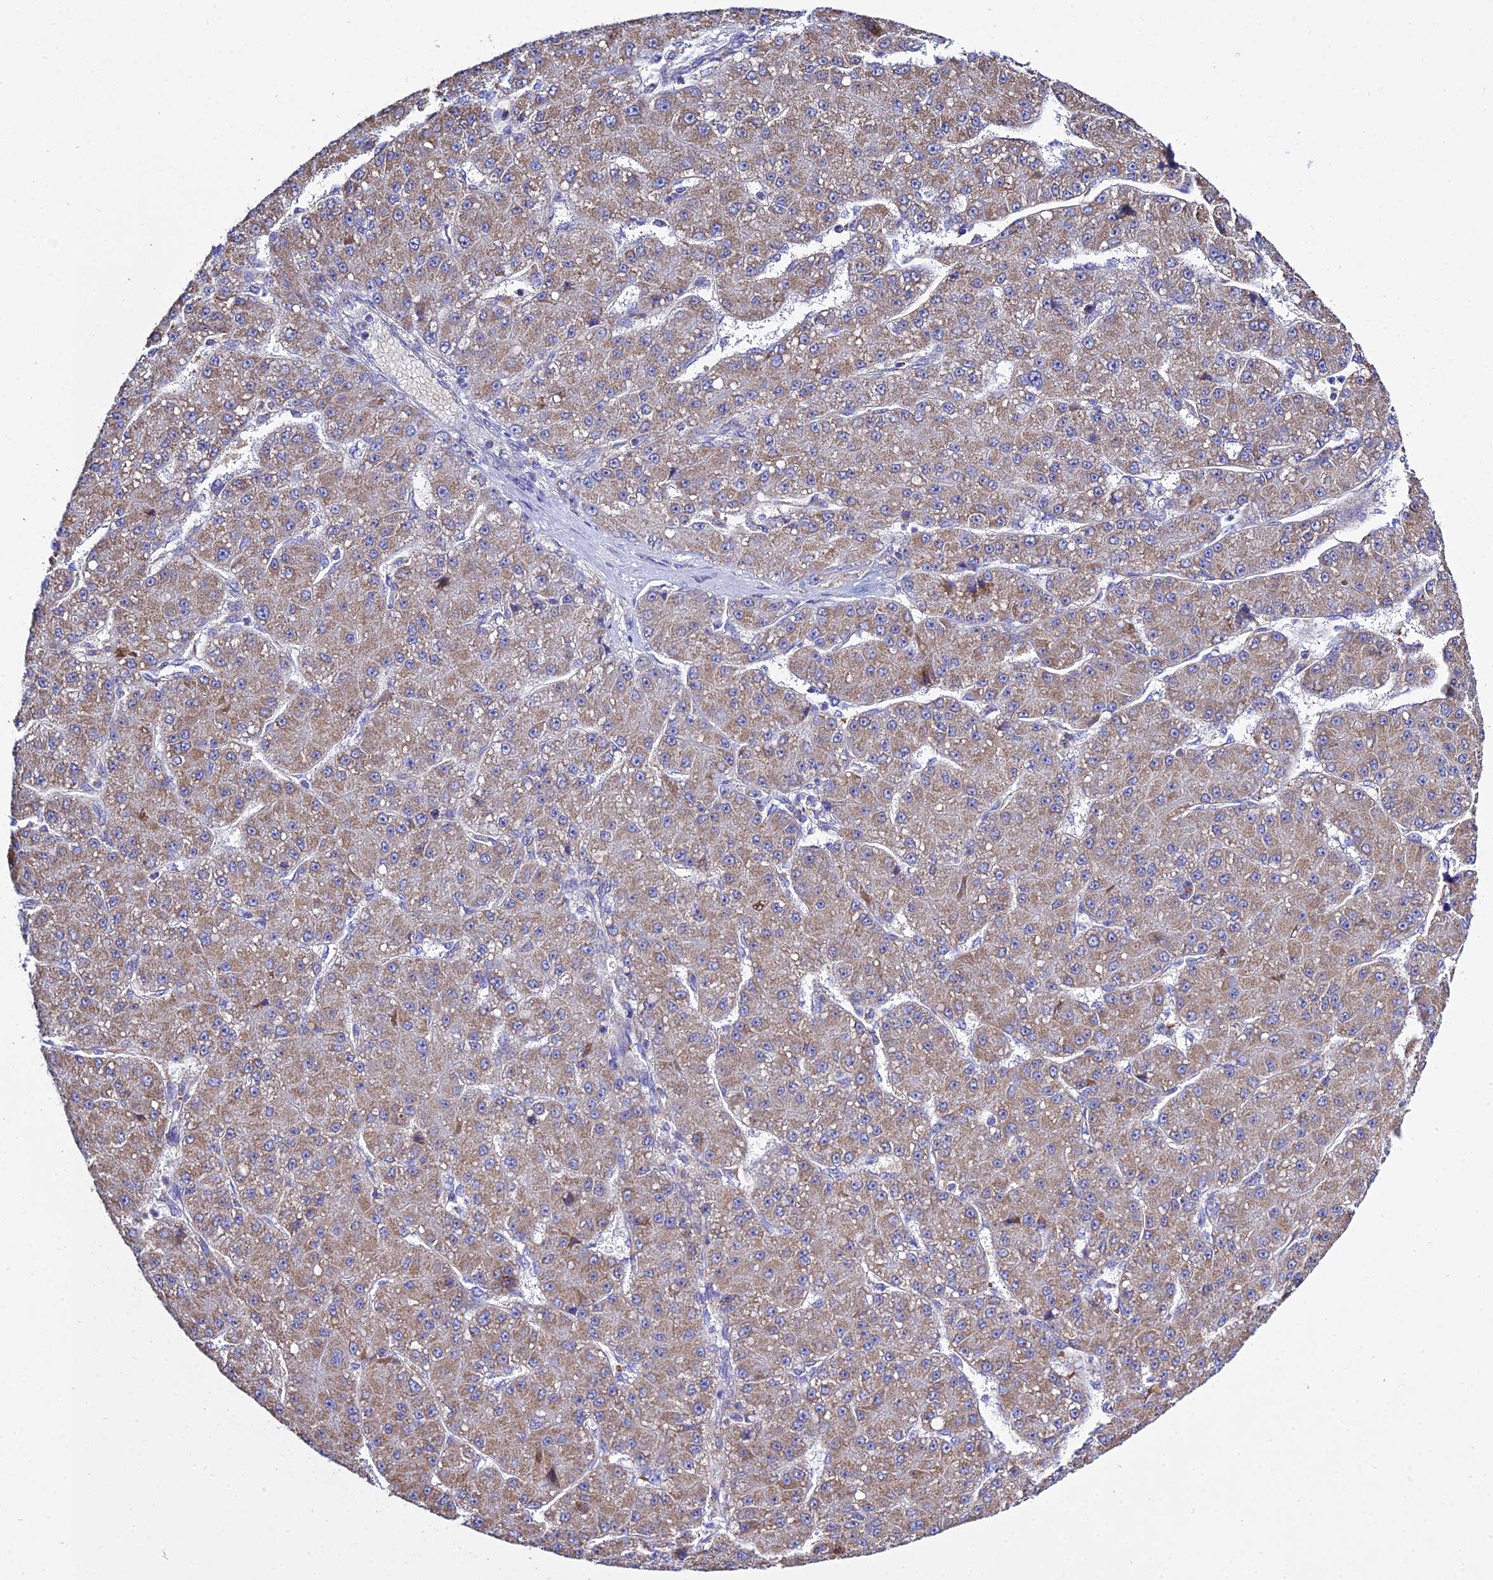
{"staining": {"intensity": "moderate", "quantity": ">75%", "location": "cytoplasmic/membranous"}, "tissue": "liver cancer", "cell_type": "Tumor cells", "image_type": "cancer", "snomed": [{"axis": "morphology", "description": "Carcinoma, Hepatocellular, NOS"}, {"axis": "topography", "description": "Liver"}], "caption": "This image demonstrates hepatocellular carcinoma (liver) stained with IHC to label a protein in brown. The cytoplasmic/membranous of tumor cells show moderate positivity for the protein. Nuclei are counter-stained blue.", "gene": "TYW5", "patient": {"sex": "male", "age": 67}}